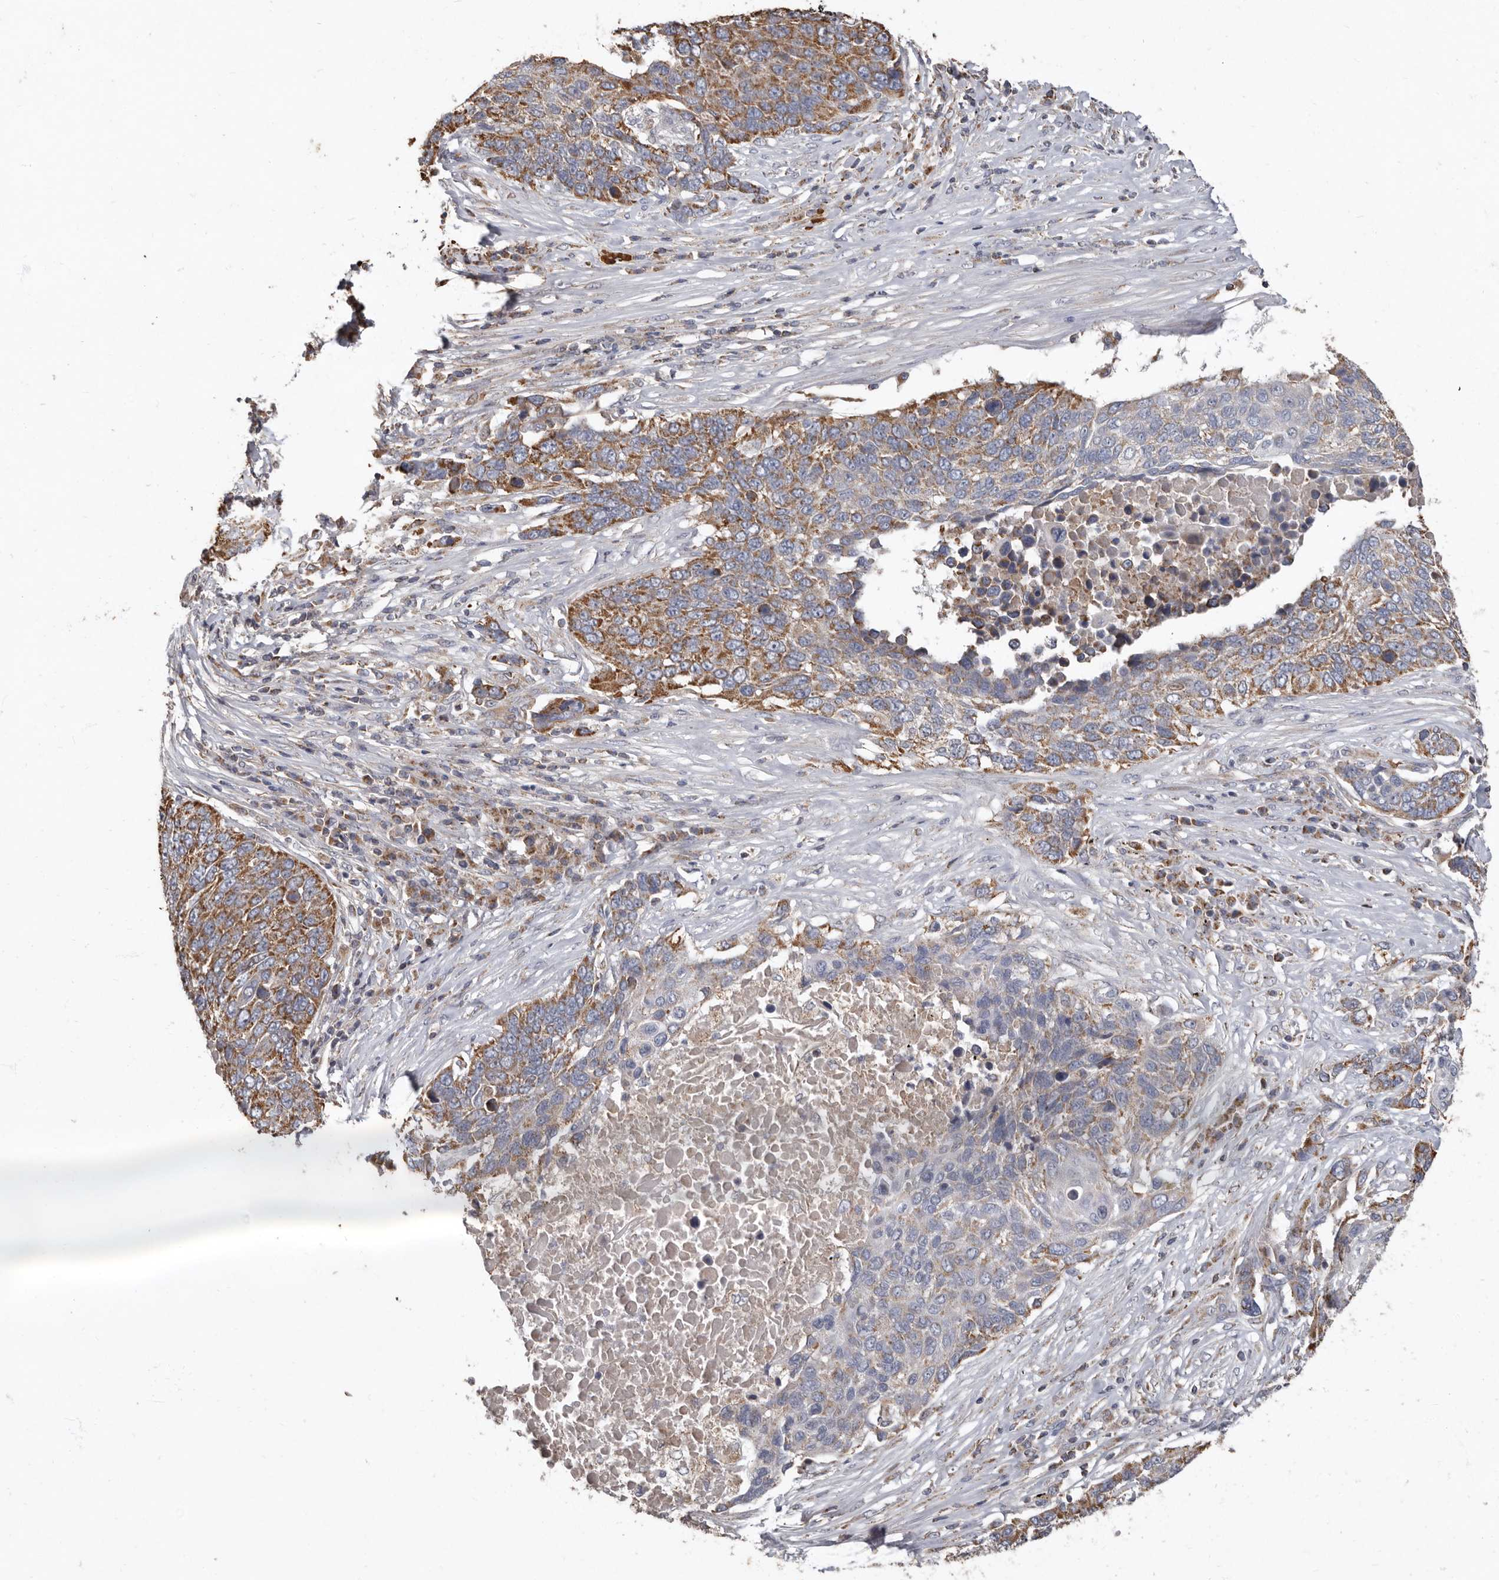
{"staining": {"intensity": "moderate", "quantity": ">75%", "location": "cytoplasmic/membranous"}, "tissue": "lung cancer", "cell_type": "Tumor cells", "image_type": "cancer", "snomed": [{"axis": "morphology", "description": "Squamous cell carcinoma, NOS"}, {"axis": "topography", "description": "Lung"}], "caption": "This image demonstrates immunohistochemistry staining of human lung cancer (squamous cell carcinoma), with medium moderate cytoplasmic/membranous positivity in about >75% of tumor cells.", "gene": "KIF26B", "patient": {"sex": "male", "age": 66}}